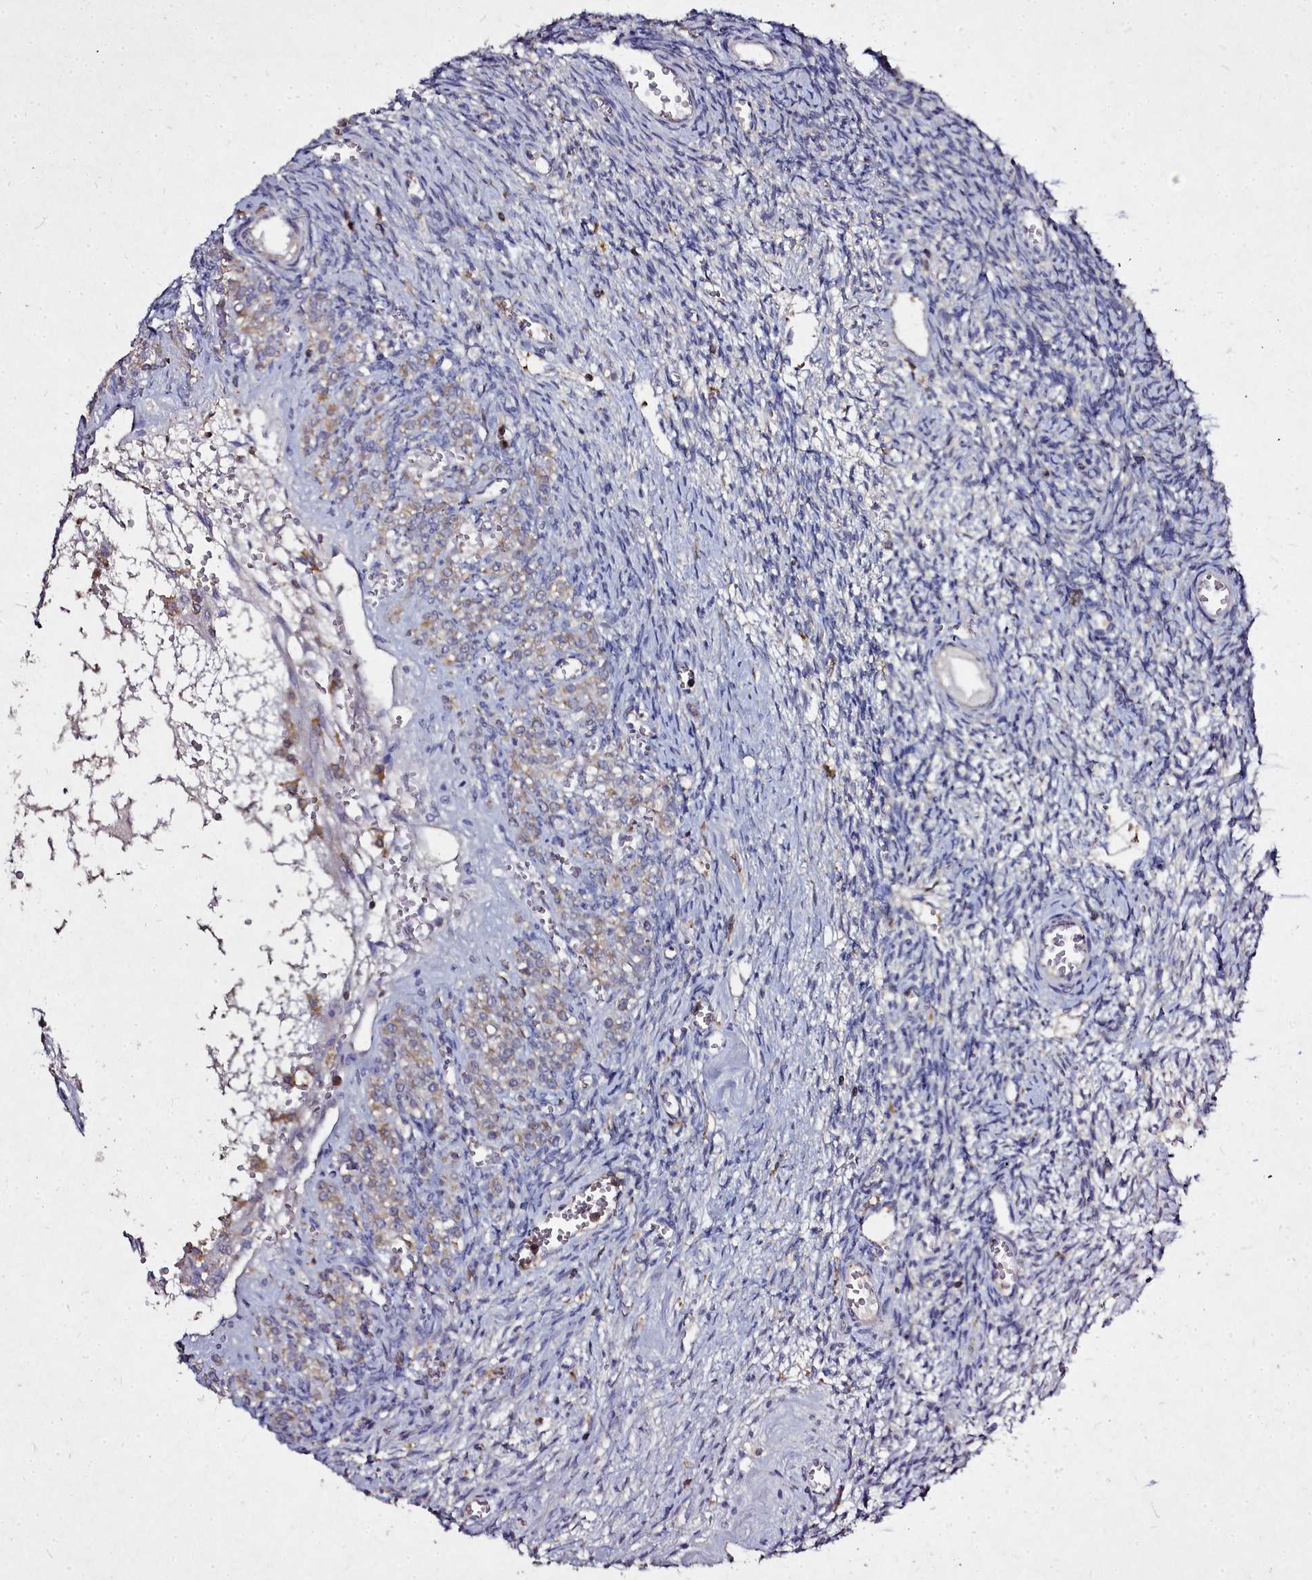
{"staining": {"intensity": "moderate", "quantity": ">75%", "location": "cytoplasmic/membranous"}, "tissue": "ovary", "cell_type": "Follicle cells", "image_type": "normal", "snomed": [{"axis": "morphology", "description": "Normal tissue, NOS"}, {"axis": "topography", "description": "Ovary"}], "caption": "Follicle cells exhibit moderate cytoplasmic/membranous positivity in approximately >75% of cells in normal ovary.", "gene": "NCKAP1L", "patient": {"sex": "female", "age": 39}}